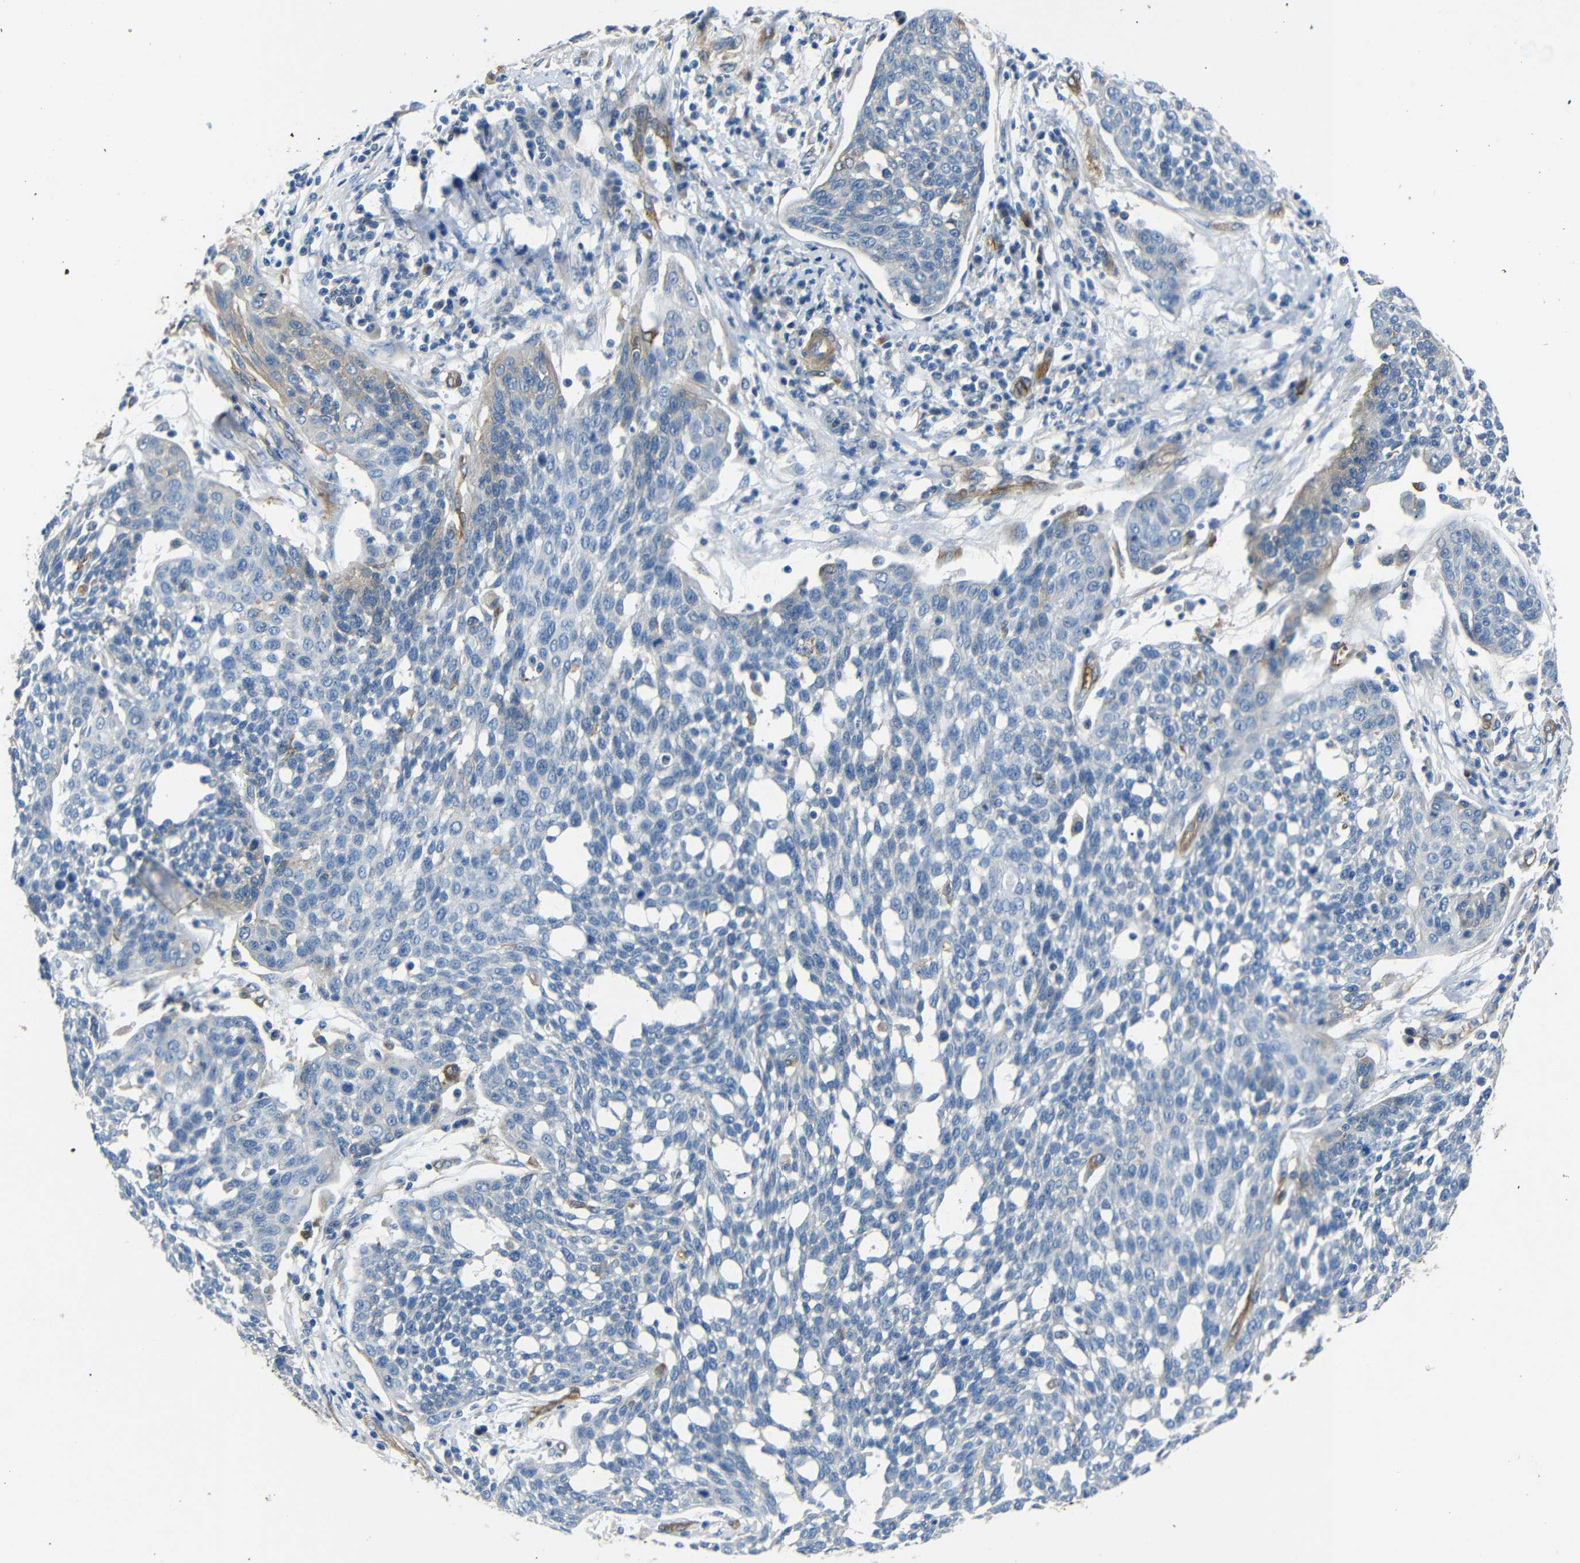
{"staining": {"intensity": "negative", "quantity": "none", "location": "none"}, "tissue": "cervical cancer", "cell_type": "Tumor cells", "image_type": "cancer", "snomed": [{"axis": "morphology", "description": "Squamous cell carcinoma, NOS"}, {"axis": "topography", "description": "Cervix"}], "caption": "The photomicrograph exhibits no significant expression in tumor cells of cervical cancer (squamous cell carcinoma).", "gene": "MYO1B", "patient": {"sex": "female", "age": 34}}